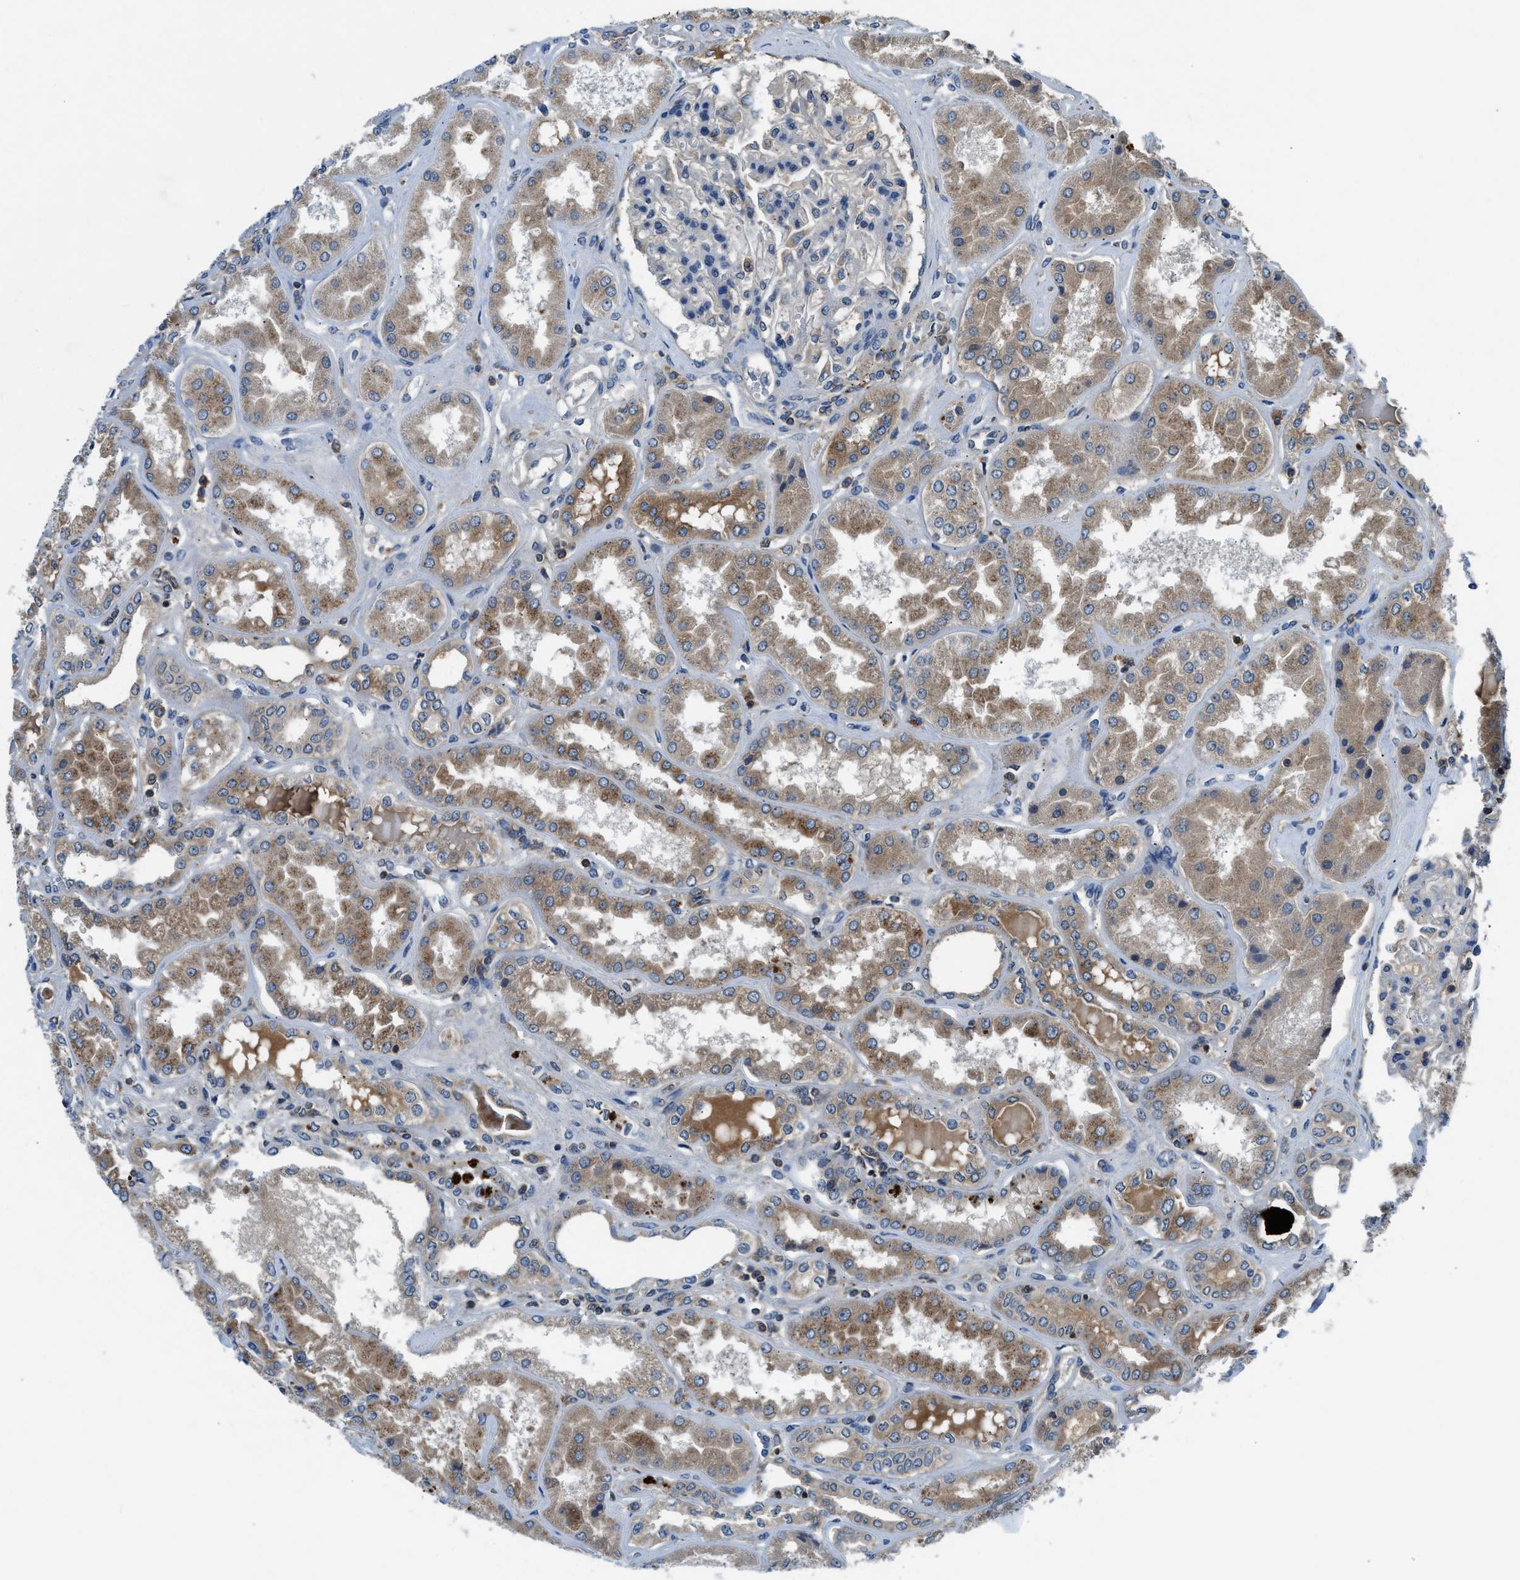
{"staining": {"intensity": "weak", "quantity": "<25%", "location": "cytoplasmic/membranous"}, "tissue": "kidney", "cell_type": "Cells in glomeruli", "image_type": "normal", "snomed": [{"axis": "morphology", "description": "Normal tissue, NOS"}, {"axis": "topography", "description": "Kidney"}], "caption": "This is an immunohistochemistry image of unremarkable human kidney. There is no positivity in cells in glomeruli.", "gene": "PAFAH2", "patient": {"sex": "female", "age": 56}}